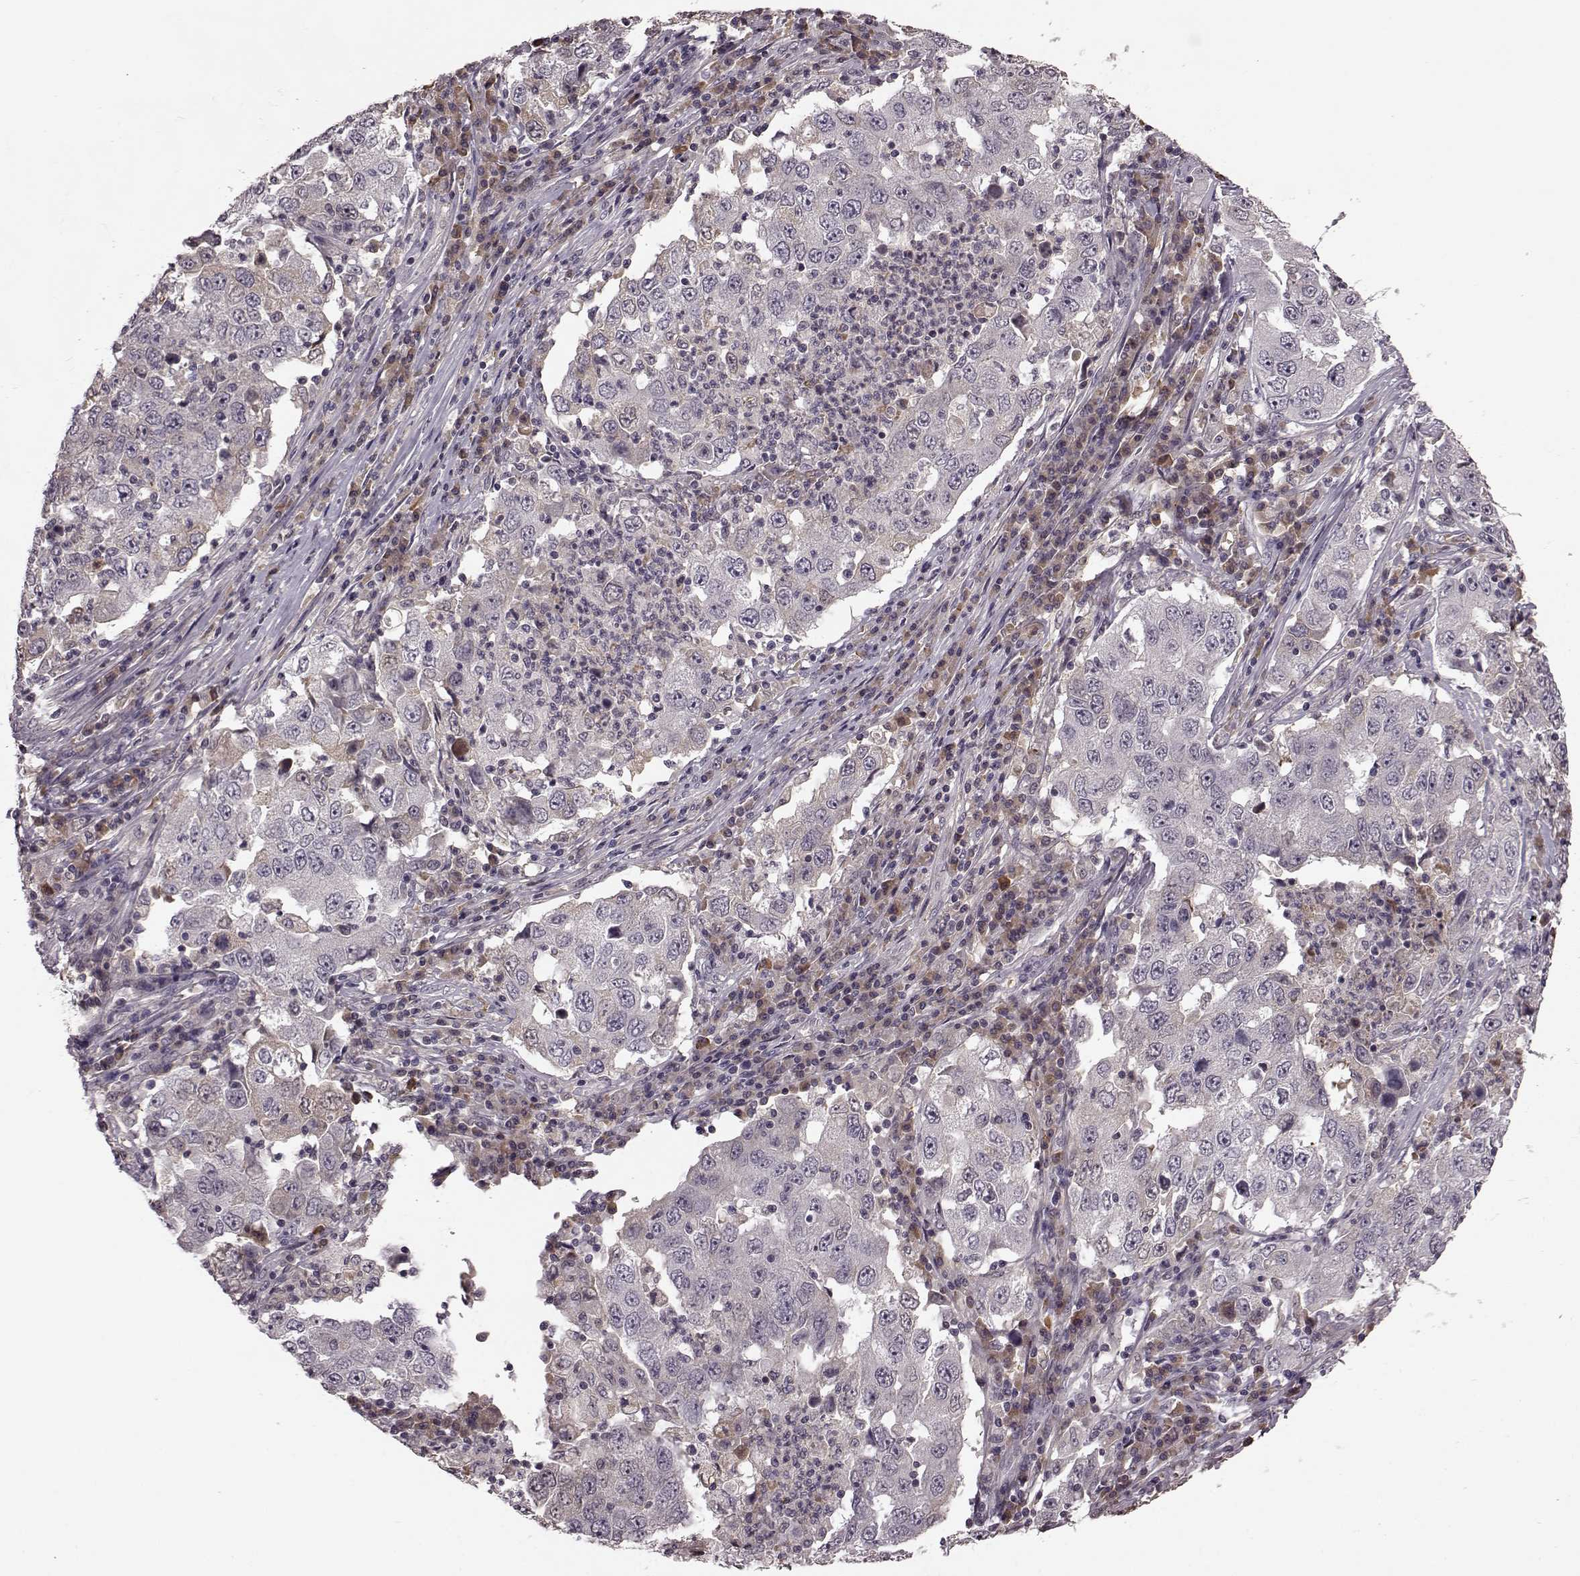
{"staining": {"intensity": "negative", "quantity": "none", "location": "none"}, "tissue": "lung cancer", "cell_type": "Tumor cells", "image_type": "cancer", "snomed": [{"axis": "morphology", "description": "Adenocarcinoma, NOS"}, {"axis": "topography", "description": "Lung"}], "caption": "Lung cancer (adenocarcinoma) was stained to show a protein in brown. There is no significant staining in tumor cells.", "gene": "NRL", "patient": {"sex": "male", "age": 73}}